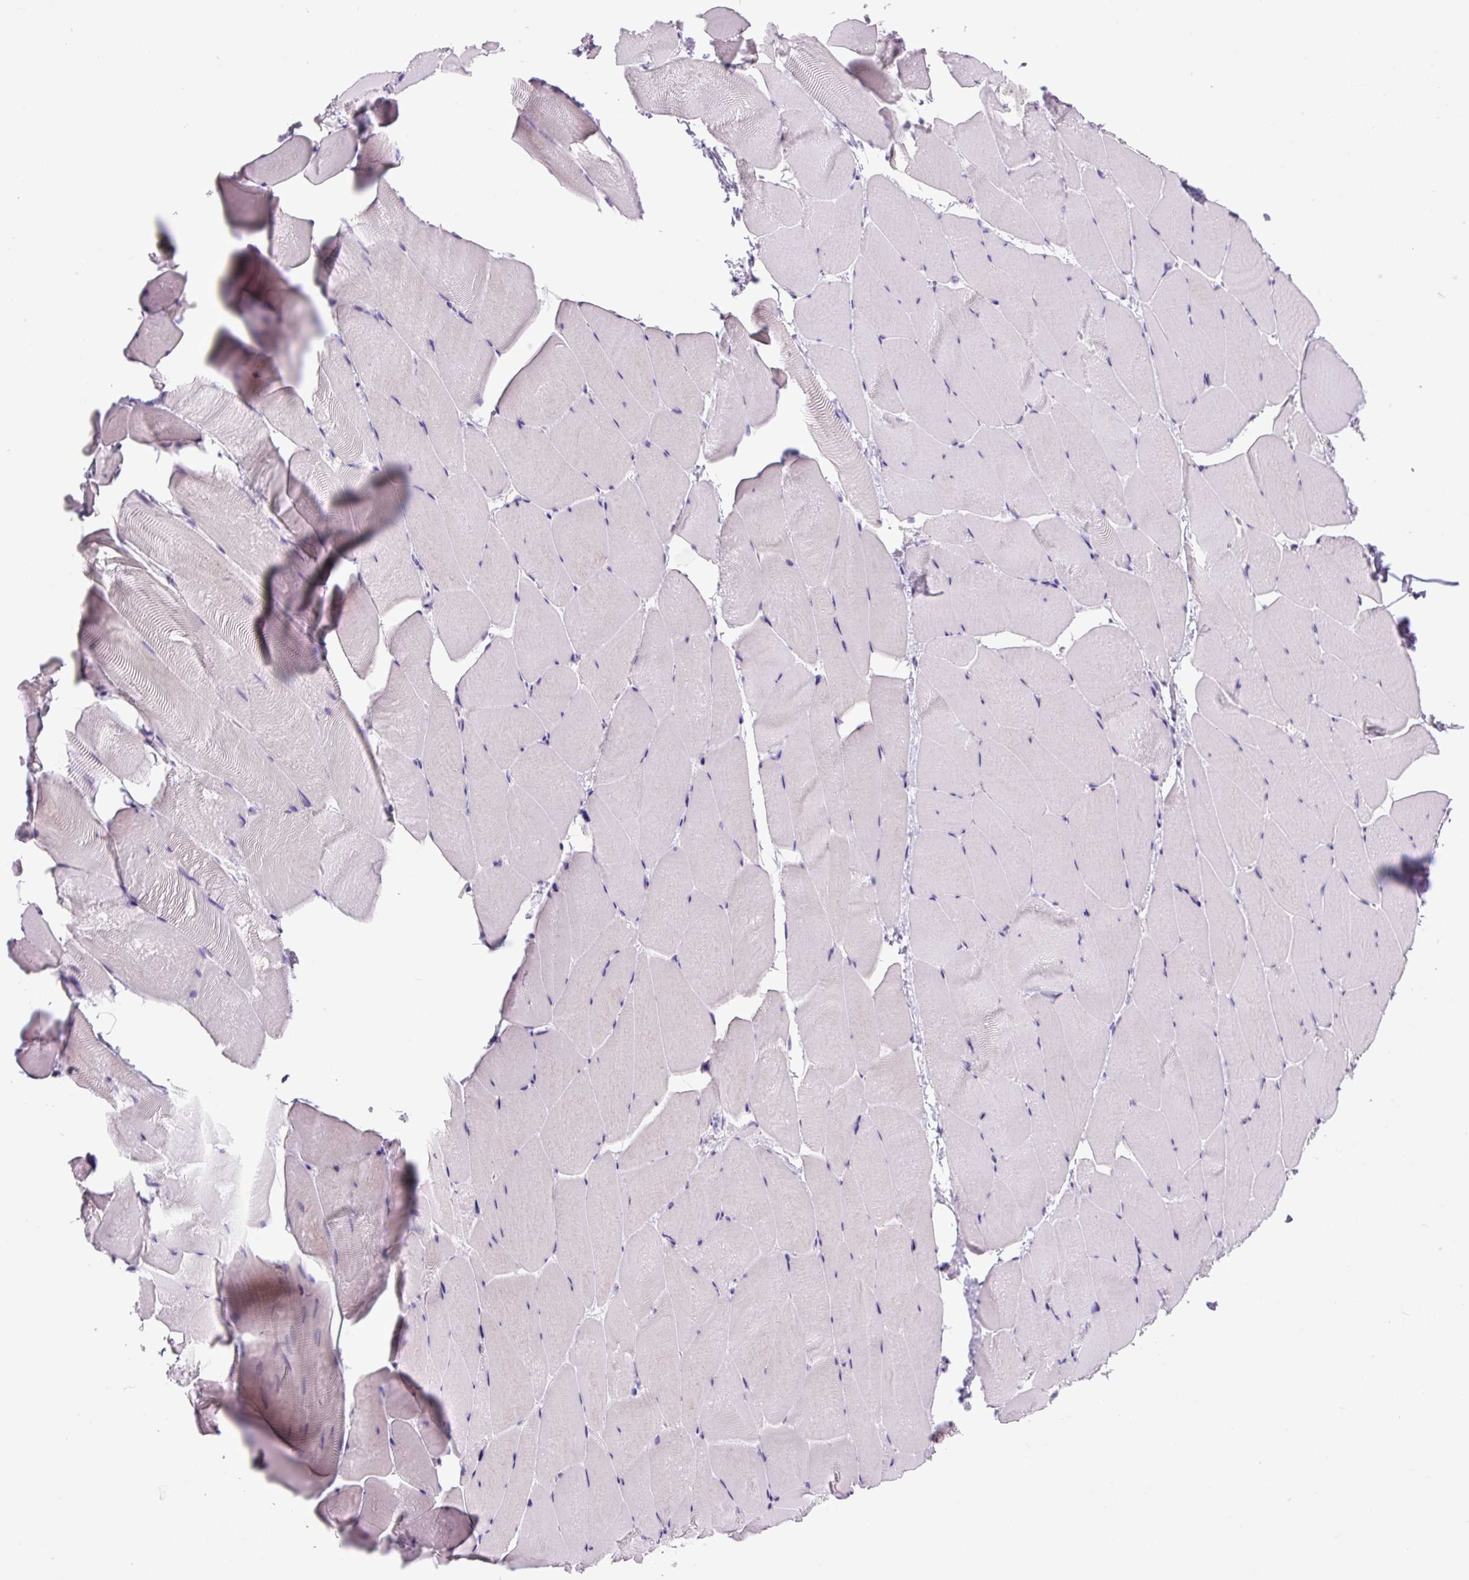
{"staining": {"intensity": "negative", "quantity": "none", "location": "none"}, "tissue": "skeletal muscle", "cell_type": "Myocytes", "image_type": "normal", "snomed": [{"axis": "morphology", "description": "Normal tissue, NOS"}, {"axis": "topography", "description": "Skeletal muscle"}], "caption": "Immunohistochemical staining of normal skeletal muscle shows no significant positivity in myocytes.", "gene": "CHGA", "patient": {"sex": "female", "age": 64}}